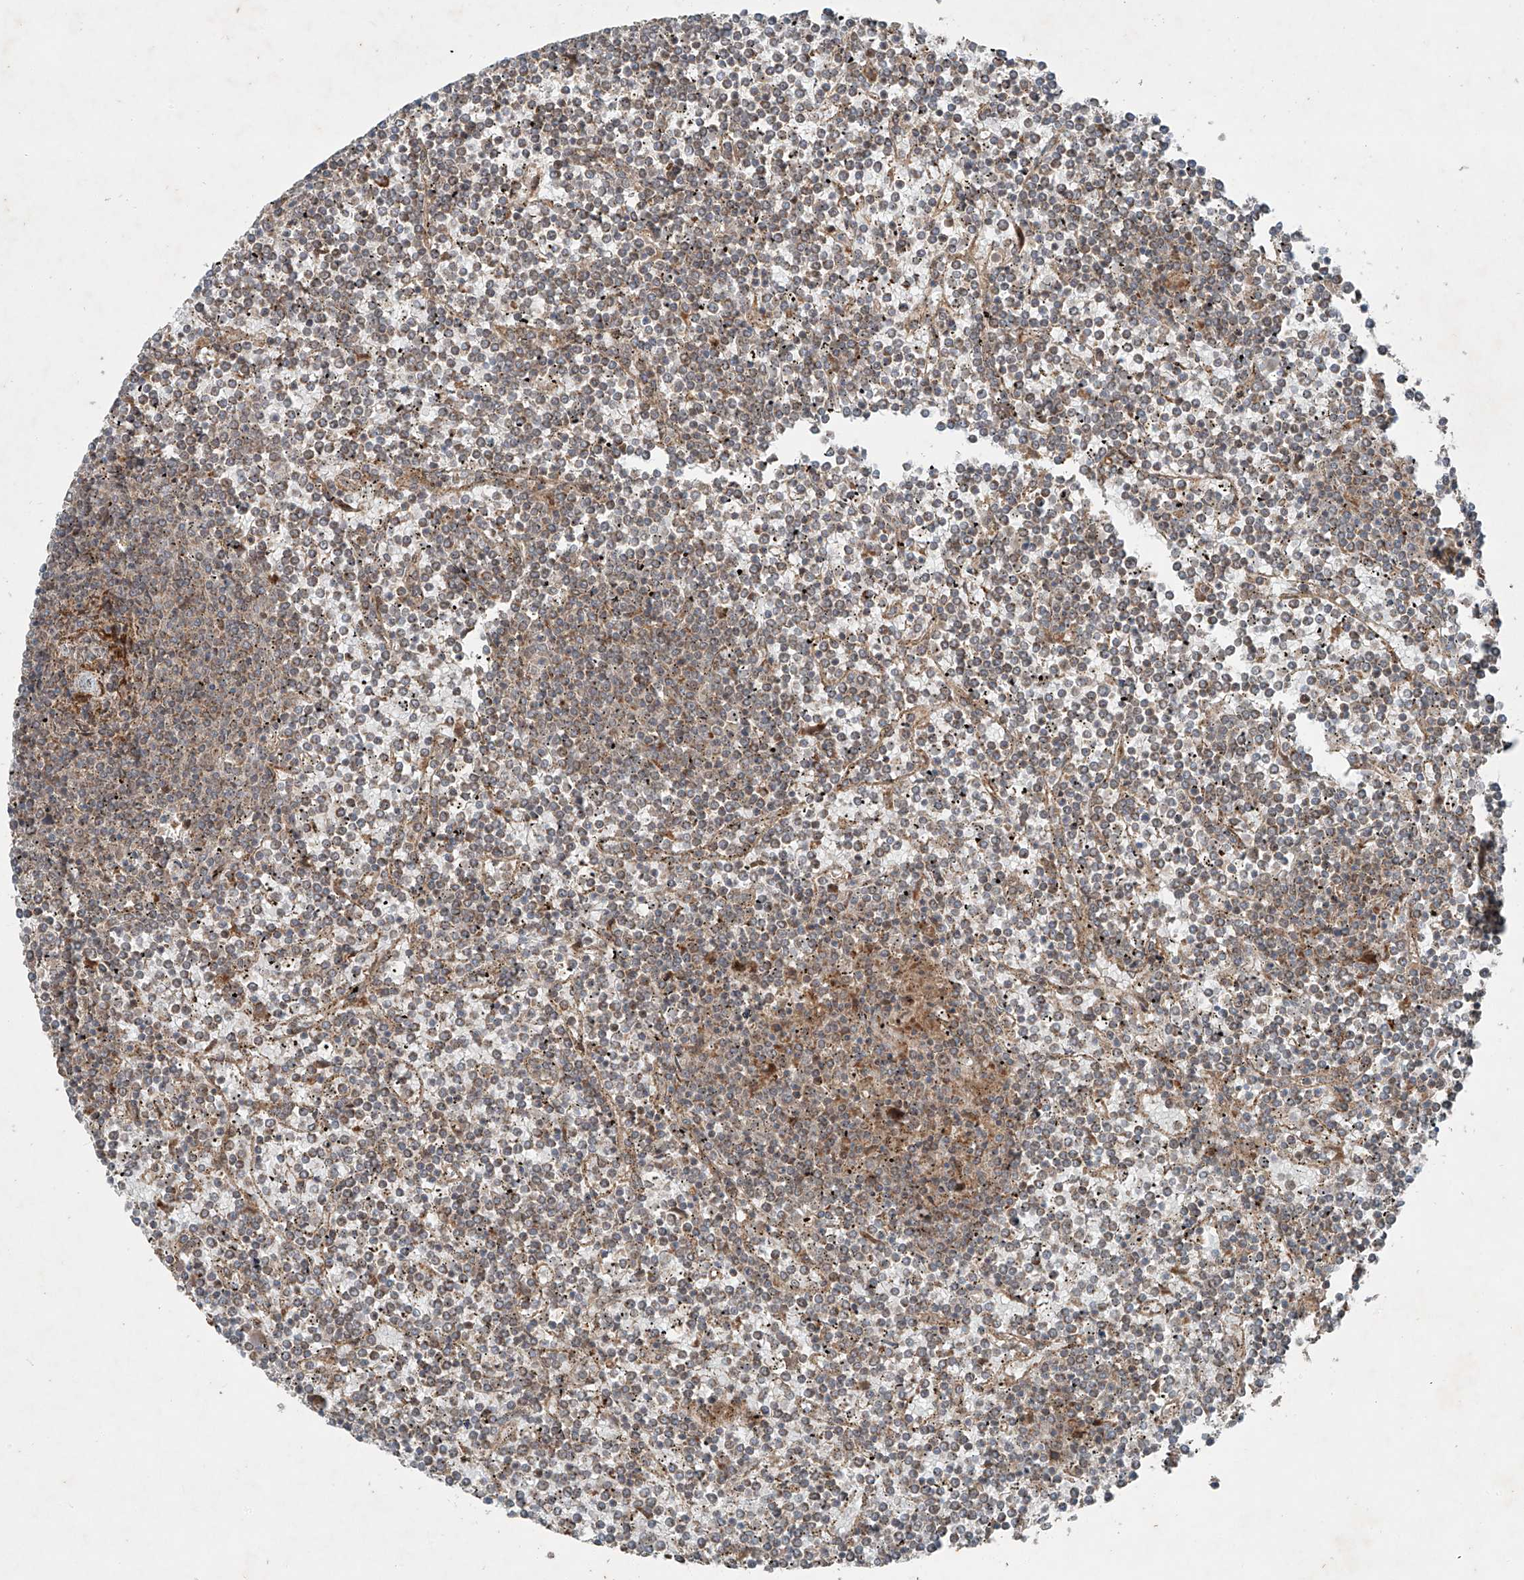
{"staining": {"intensity": "weak", "quantity": "25%-75%", "location": "cytoplasmic/membranous"}, "tissue": "lymphoma", "cell_type": "Tumor cells", "image_type": "cancer", "snomed": [{"axis": "morphology", "description": "Malignant lymphoma, non-Hodgkin's type, Low grade"}, {"axis": "topography", "description": "Spleen"}], "caption": "A high-resolution micrograph shows IHC staining of malignant lymphoma, non-Hodgkin's type (low-grade), which demonstrates weak cytoplasmic/membranous positivity in about 25%-75% of tumor cells.", "gene": "ZNF620", "patient": {"sex": "female", "age": 19}}